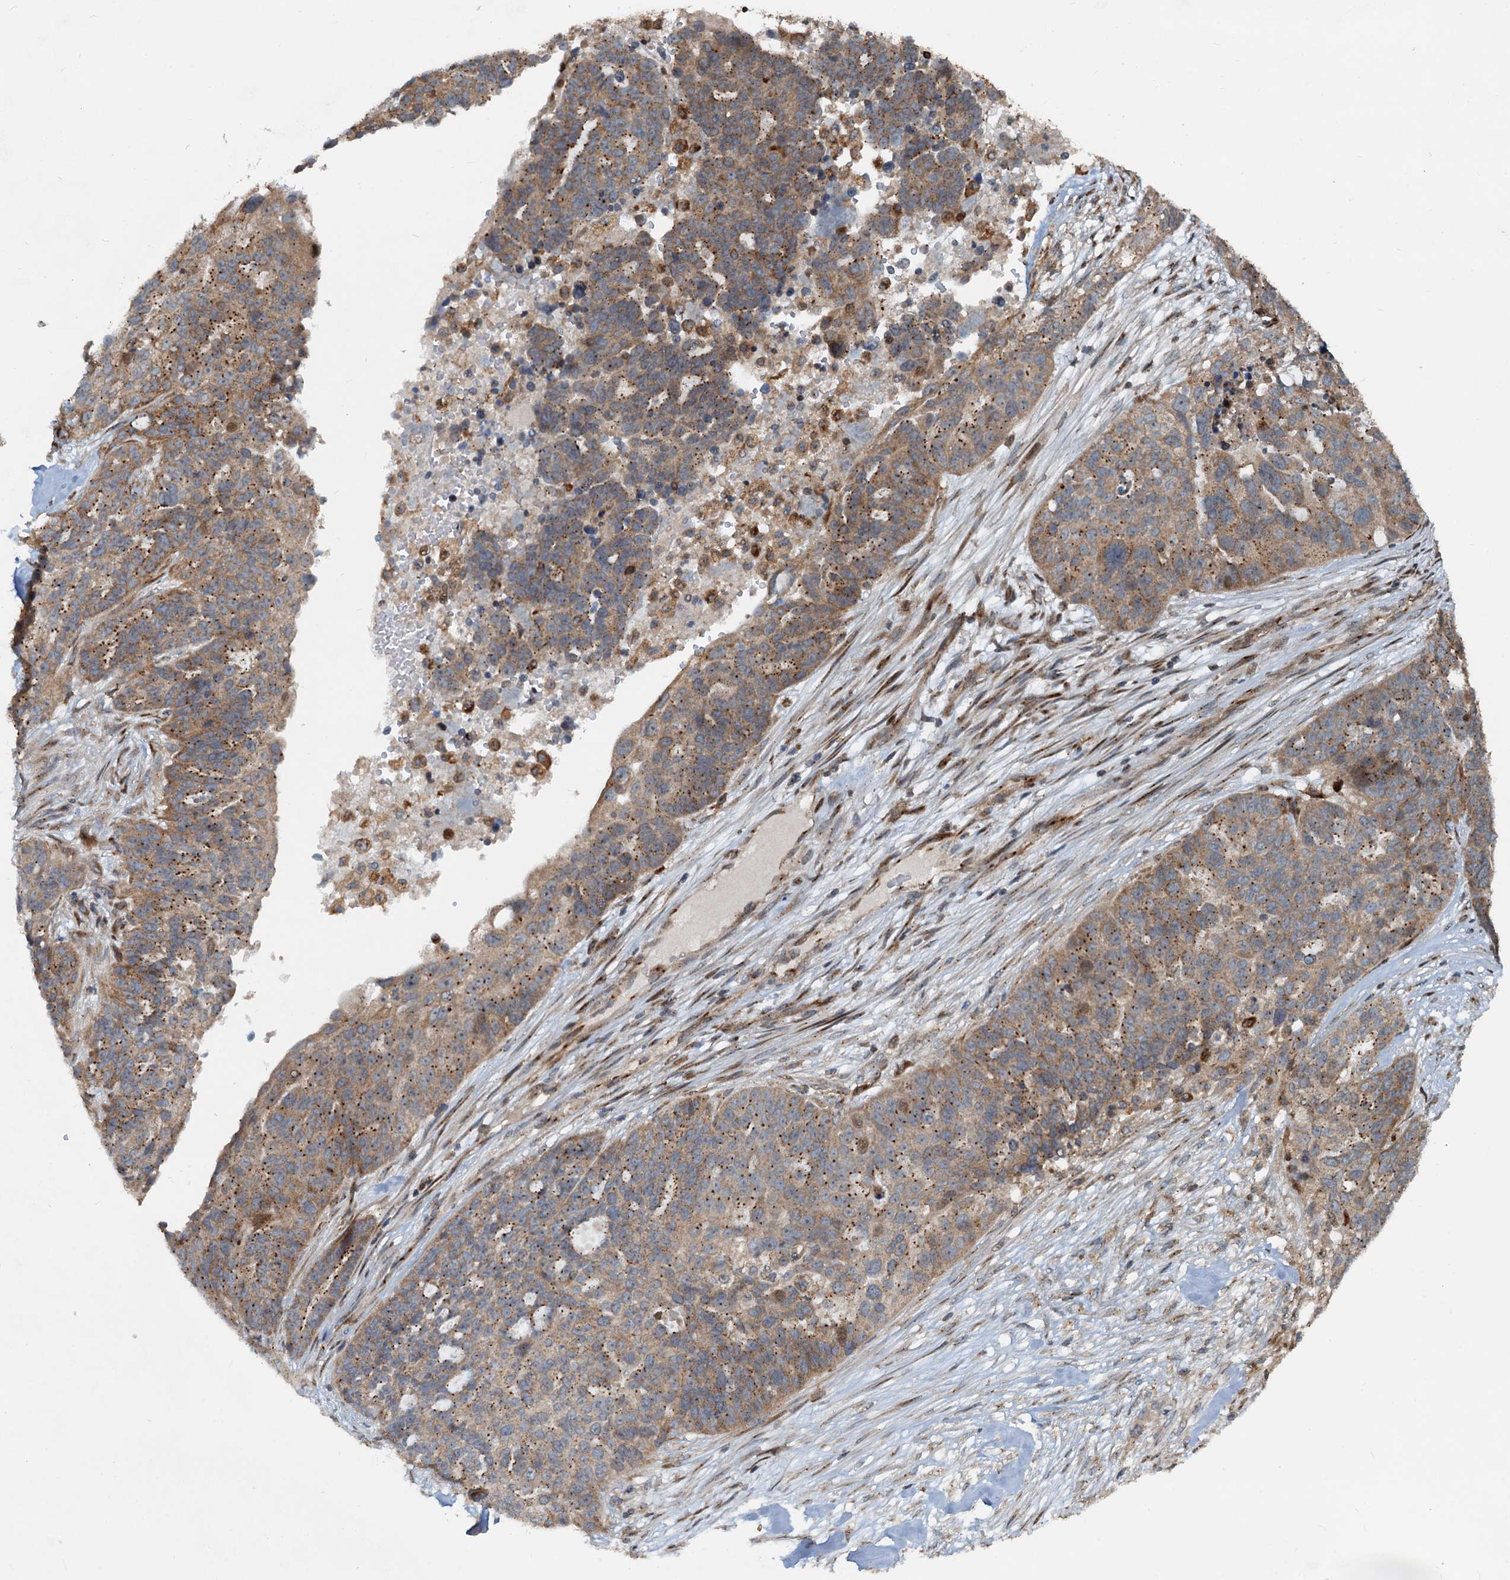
{"staining": {"intensity": "moderate", "quantity": ">75%", "location": "cytoplasmic/membranous"}, "tissue": "ovarian cancer", "cell_type": "Tumor cells", "image_type": "cancer", "snomed": [{"axis": "morphology", "description": "Cystadenocarcinoma, serous, NOS"}, {"axis": "topography", "description": "Ovary"}], "caption": "Brown immunohistochemical staining in human ovarian cancer (serous cystadenocarcinoma) reveals moderate cytoplasmic/membranous positivity in approximately >75% of tumor cells.", "gene": "CEP68", "patient": {"sex": "female", "age": 59}}